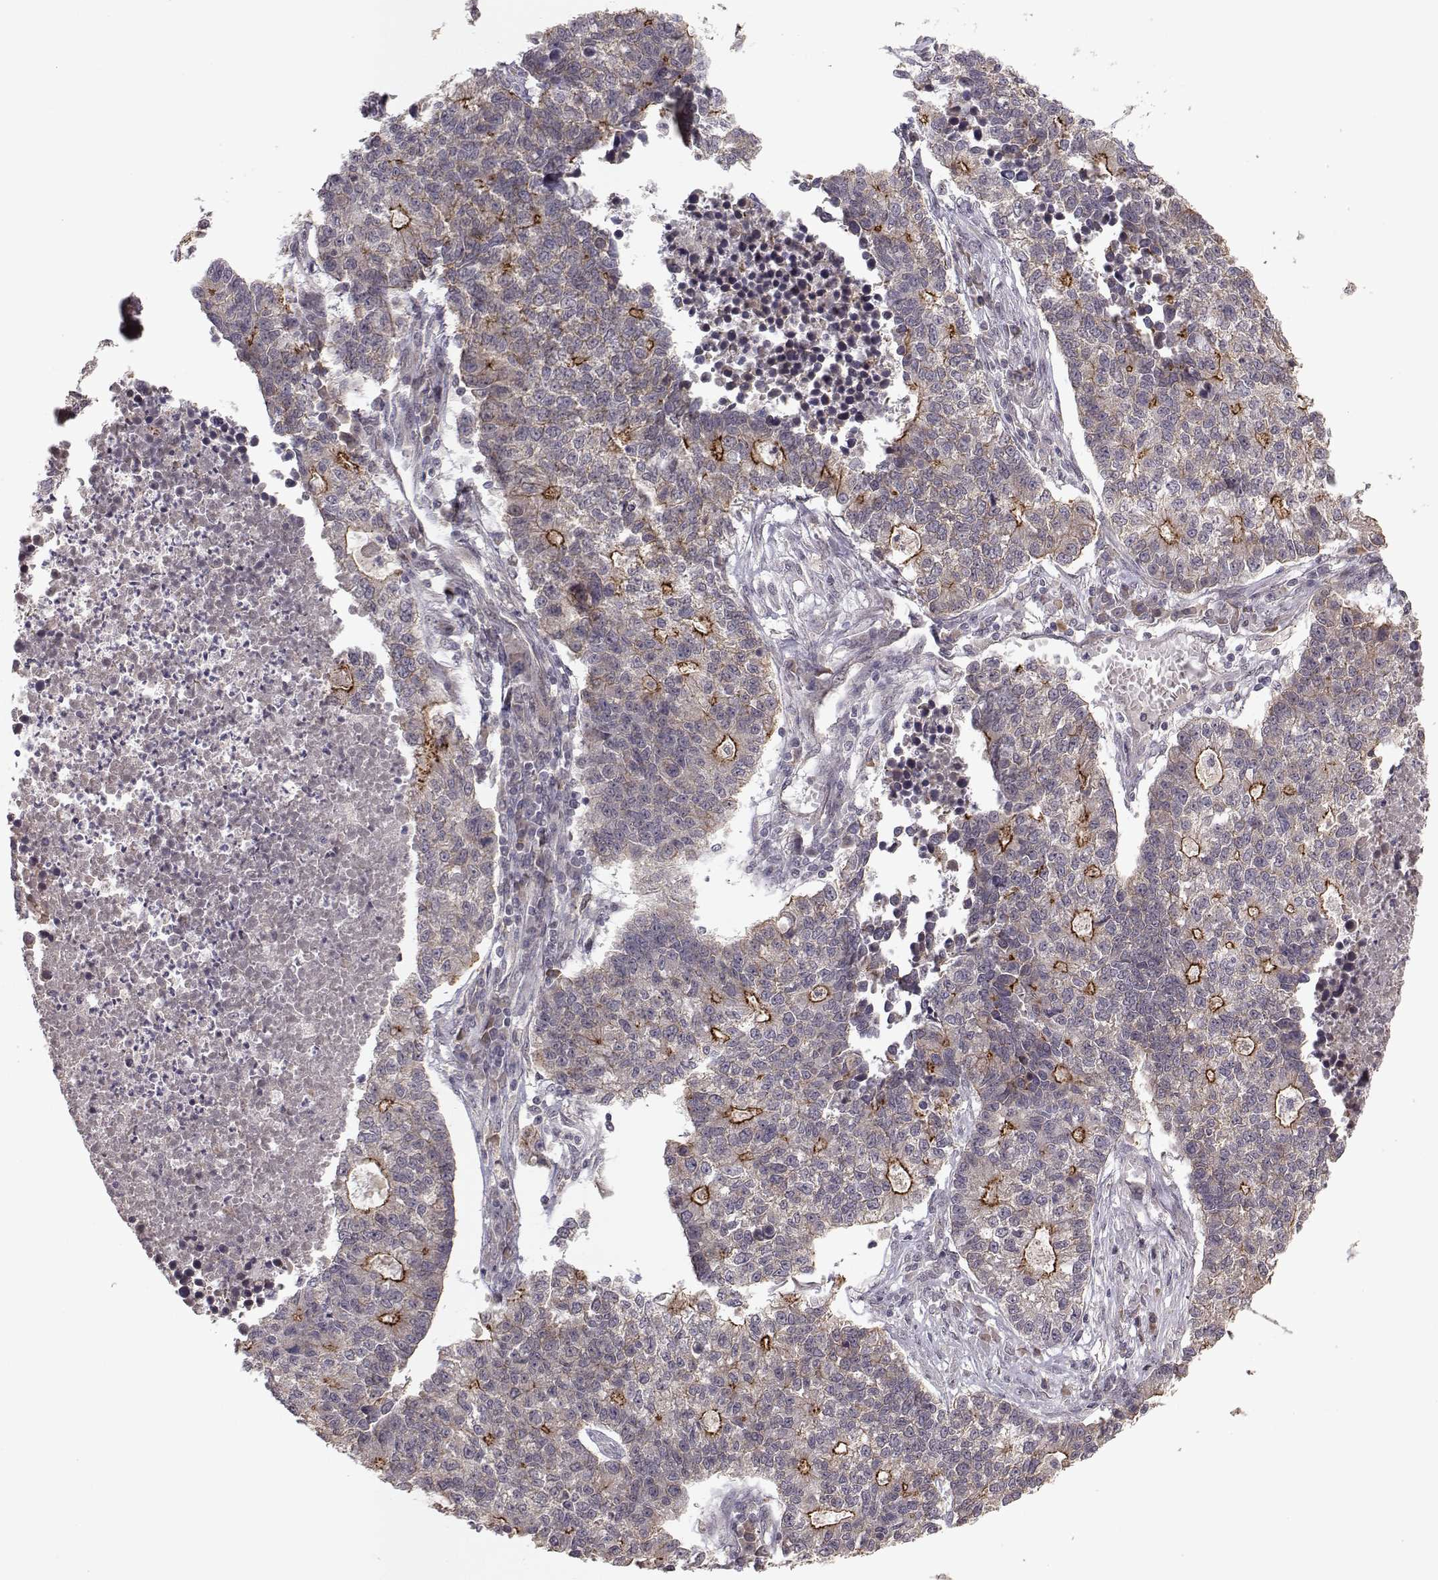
{"staining": {"intensity": "moderate", "quantity": "<25%", "location": "cytoplasmic/membranous"}, "tissue": "lung cancer", "cell_type": "Tumor cells", "image_type": "cancer", "snomed": [{"axis": "morphology", "description": "Adenocarcinoma, NOS"}, {"axis": "topography", "description": "Lung"}], "caption": "Lung cancer was stained to show a protein in brown. There is low levels of moderate cytoplasmic/membranous expression in approximately <25% of tumor cells.", "gene": "PLEKHG3", "patient": {"sex": "male", "age": 57}}